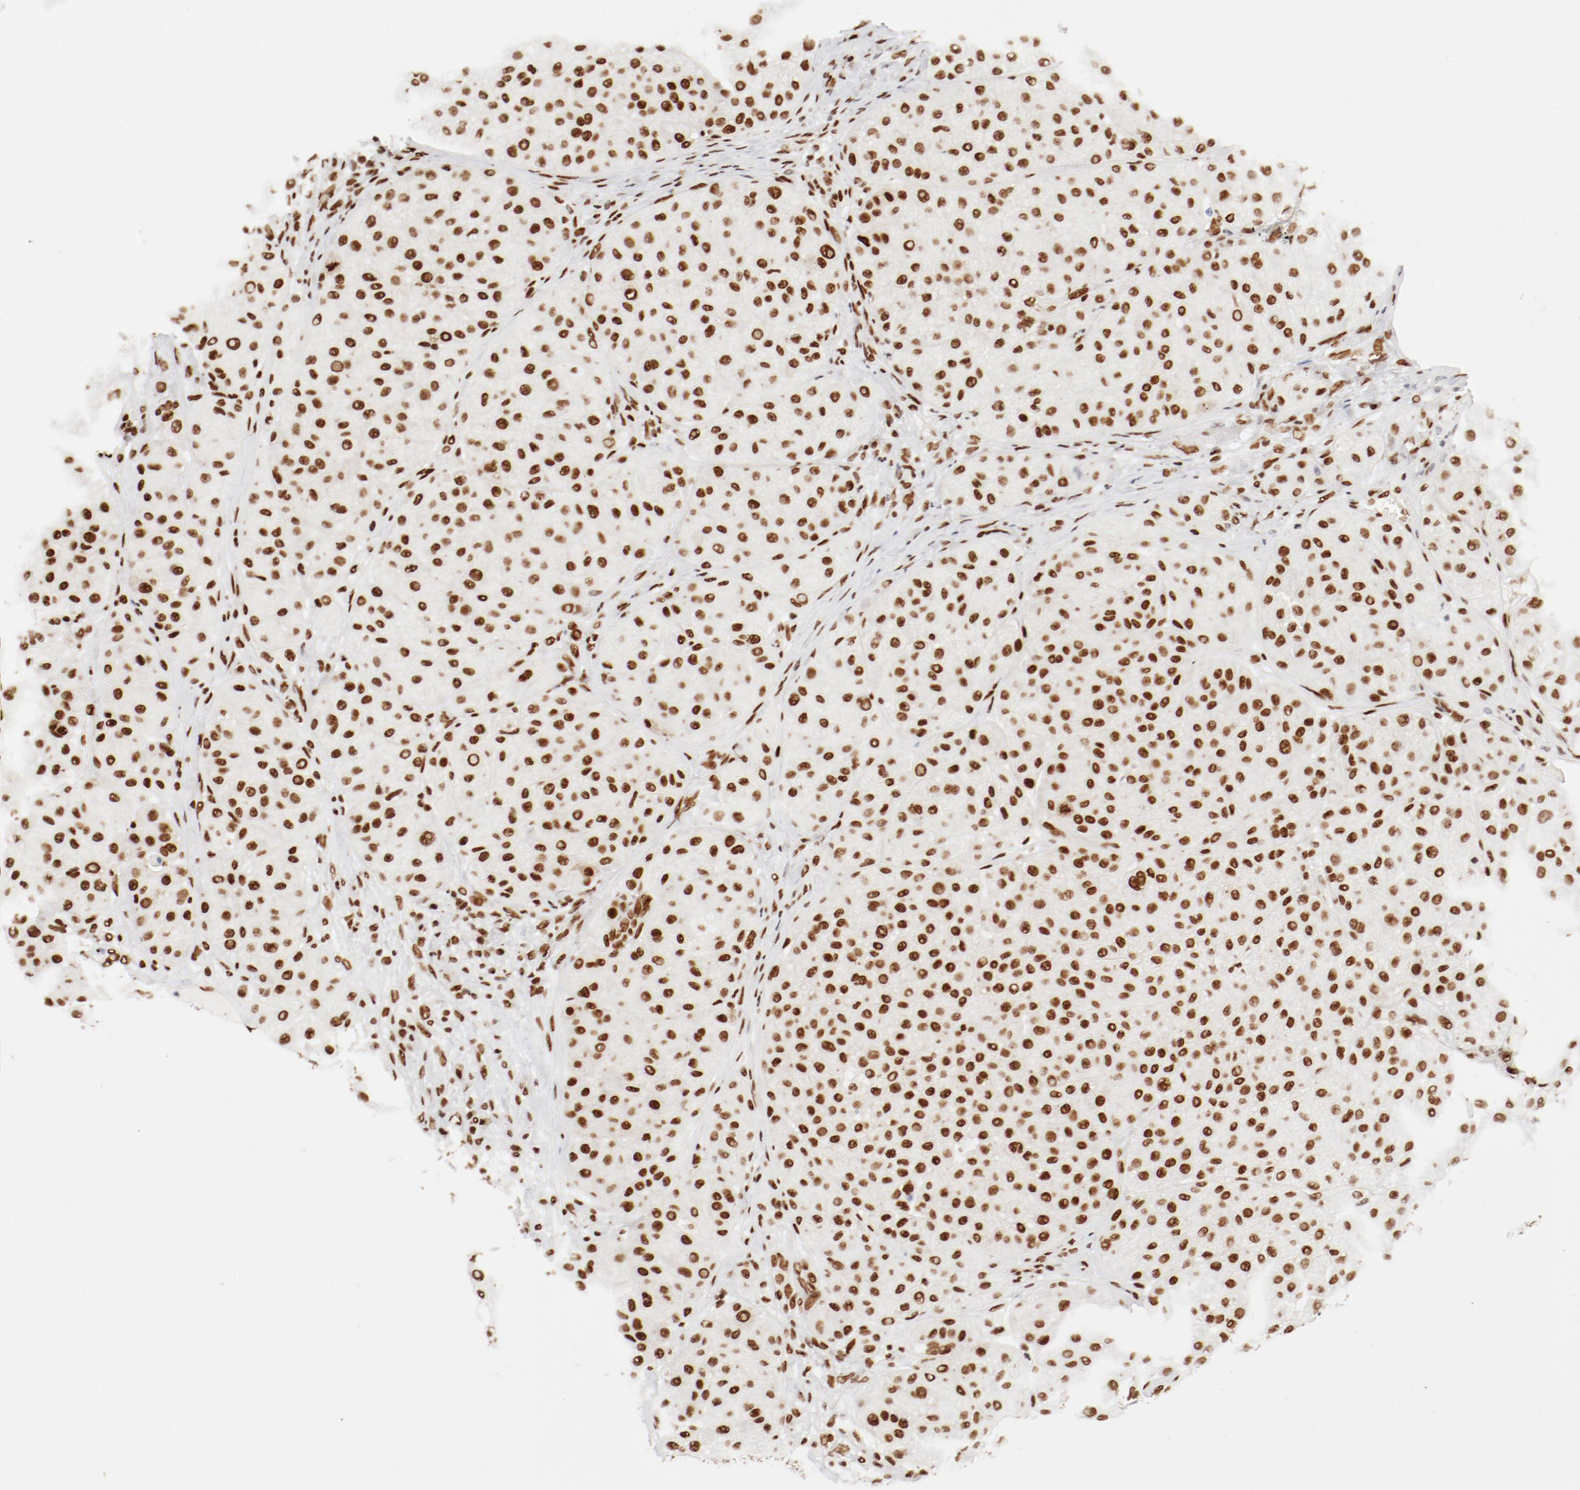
{"staining": {"intensity": "strong", "quantity": ">75%", "location": "nuclear"}, "tissue": "melanoma", "cell_type": "Tumor cells", "image_type": "cancer", "snomed": [{"axis": "morphology", "description": "Normal tissue, NOS"}, {"axis": "morphology", "description": "Malignant melanoma, Metastatic site"}, {"axis": "topography", "description": "Skin"}], "caption": "Human melanoma stained with a protein marker shows strong staining in tumor cells.", "gene": "CTBP1", "patient": {"sex": "male", "age": 41}}